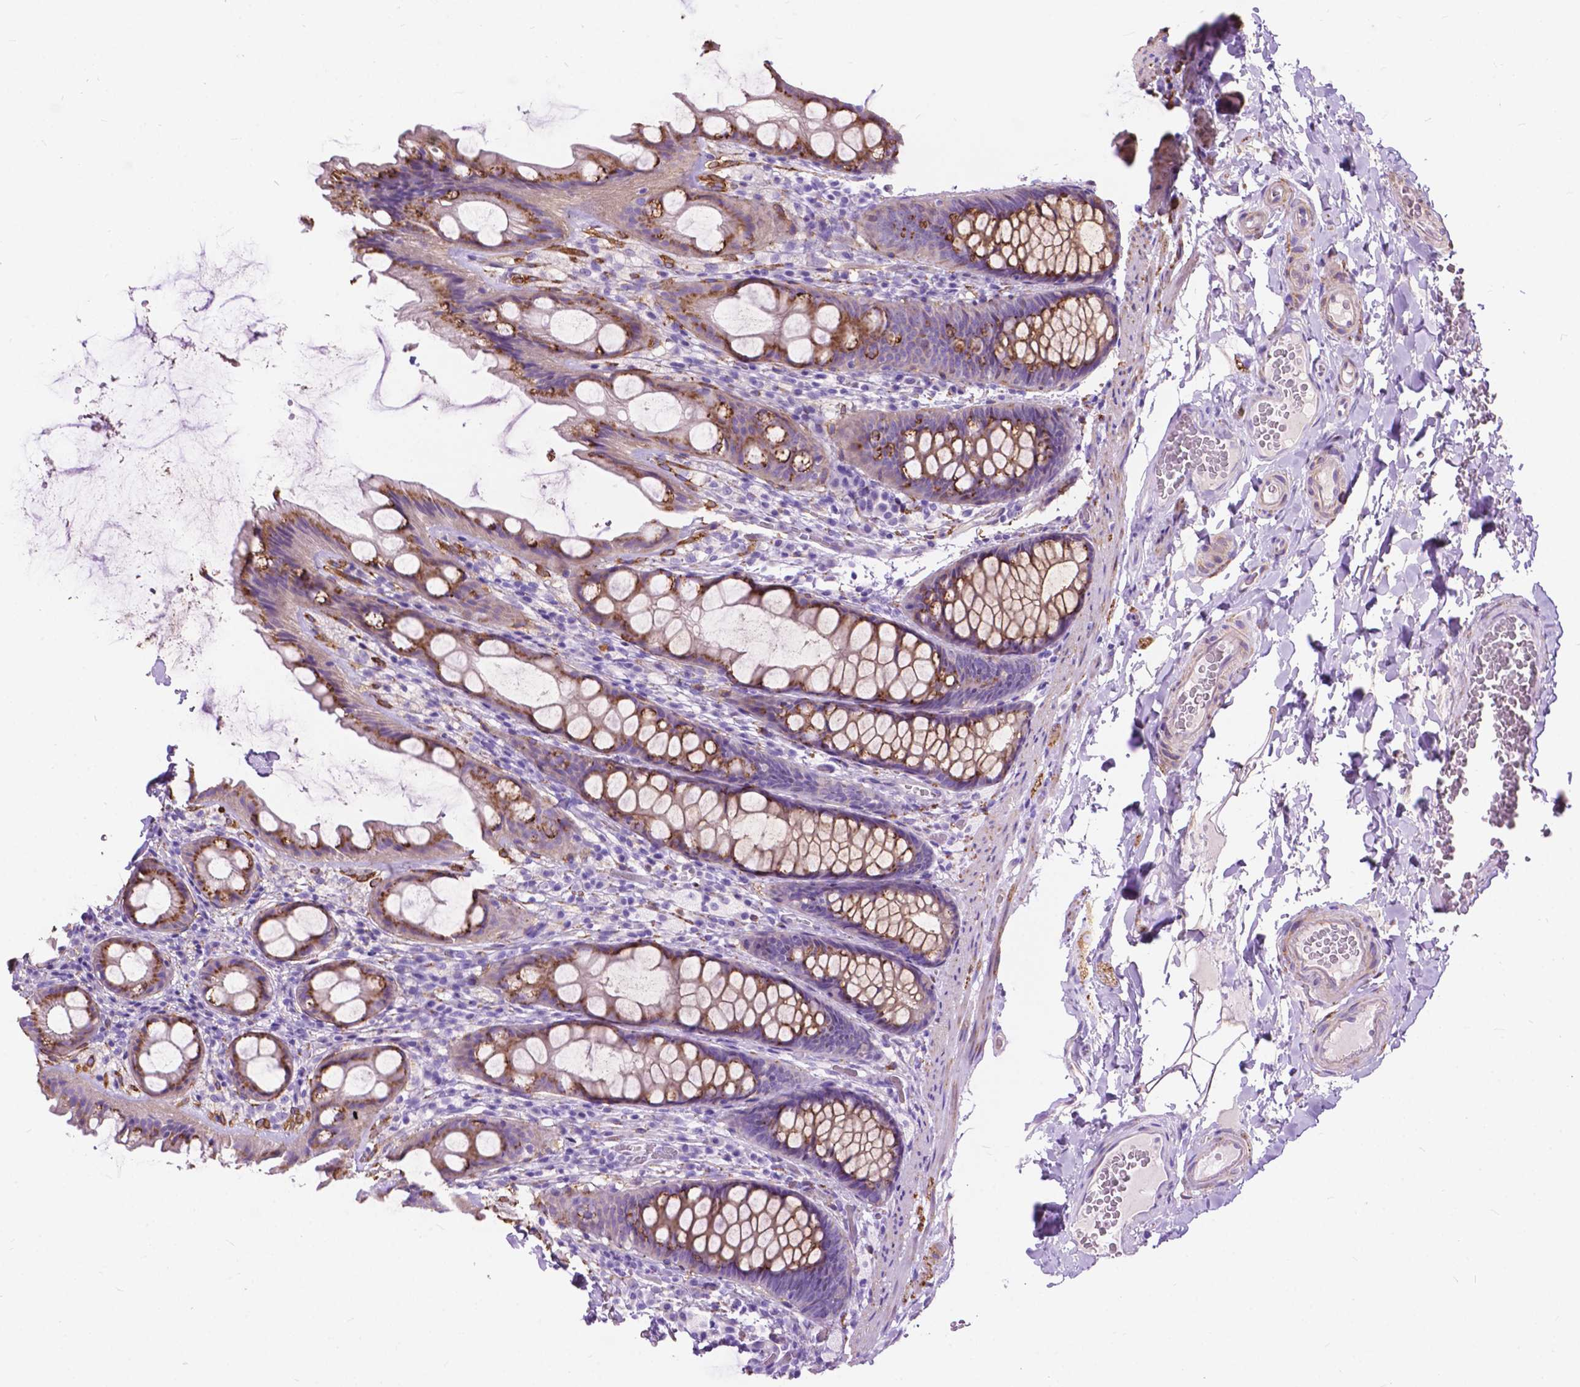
{"staining": {"intensity": "negative", "quantity": "none", "location": "none"}, "tissue": "colon", "cell_type": "Endothelial cells", "image_type": "normal", "snomed": [{"axis": "morphology", "description": "Normal tissue, NOS"}, {"axis": "topography", "description": "Colon"}], "caption": "Immunohistochemistry of unremarkable colon shows no positivity in endothelial cells. (Brightfield microscopy of DAB immunohistochemistry at high magnification).", "gene": "PCDHA12", "patient": {"sex": "male", "age": 47}}